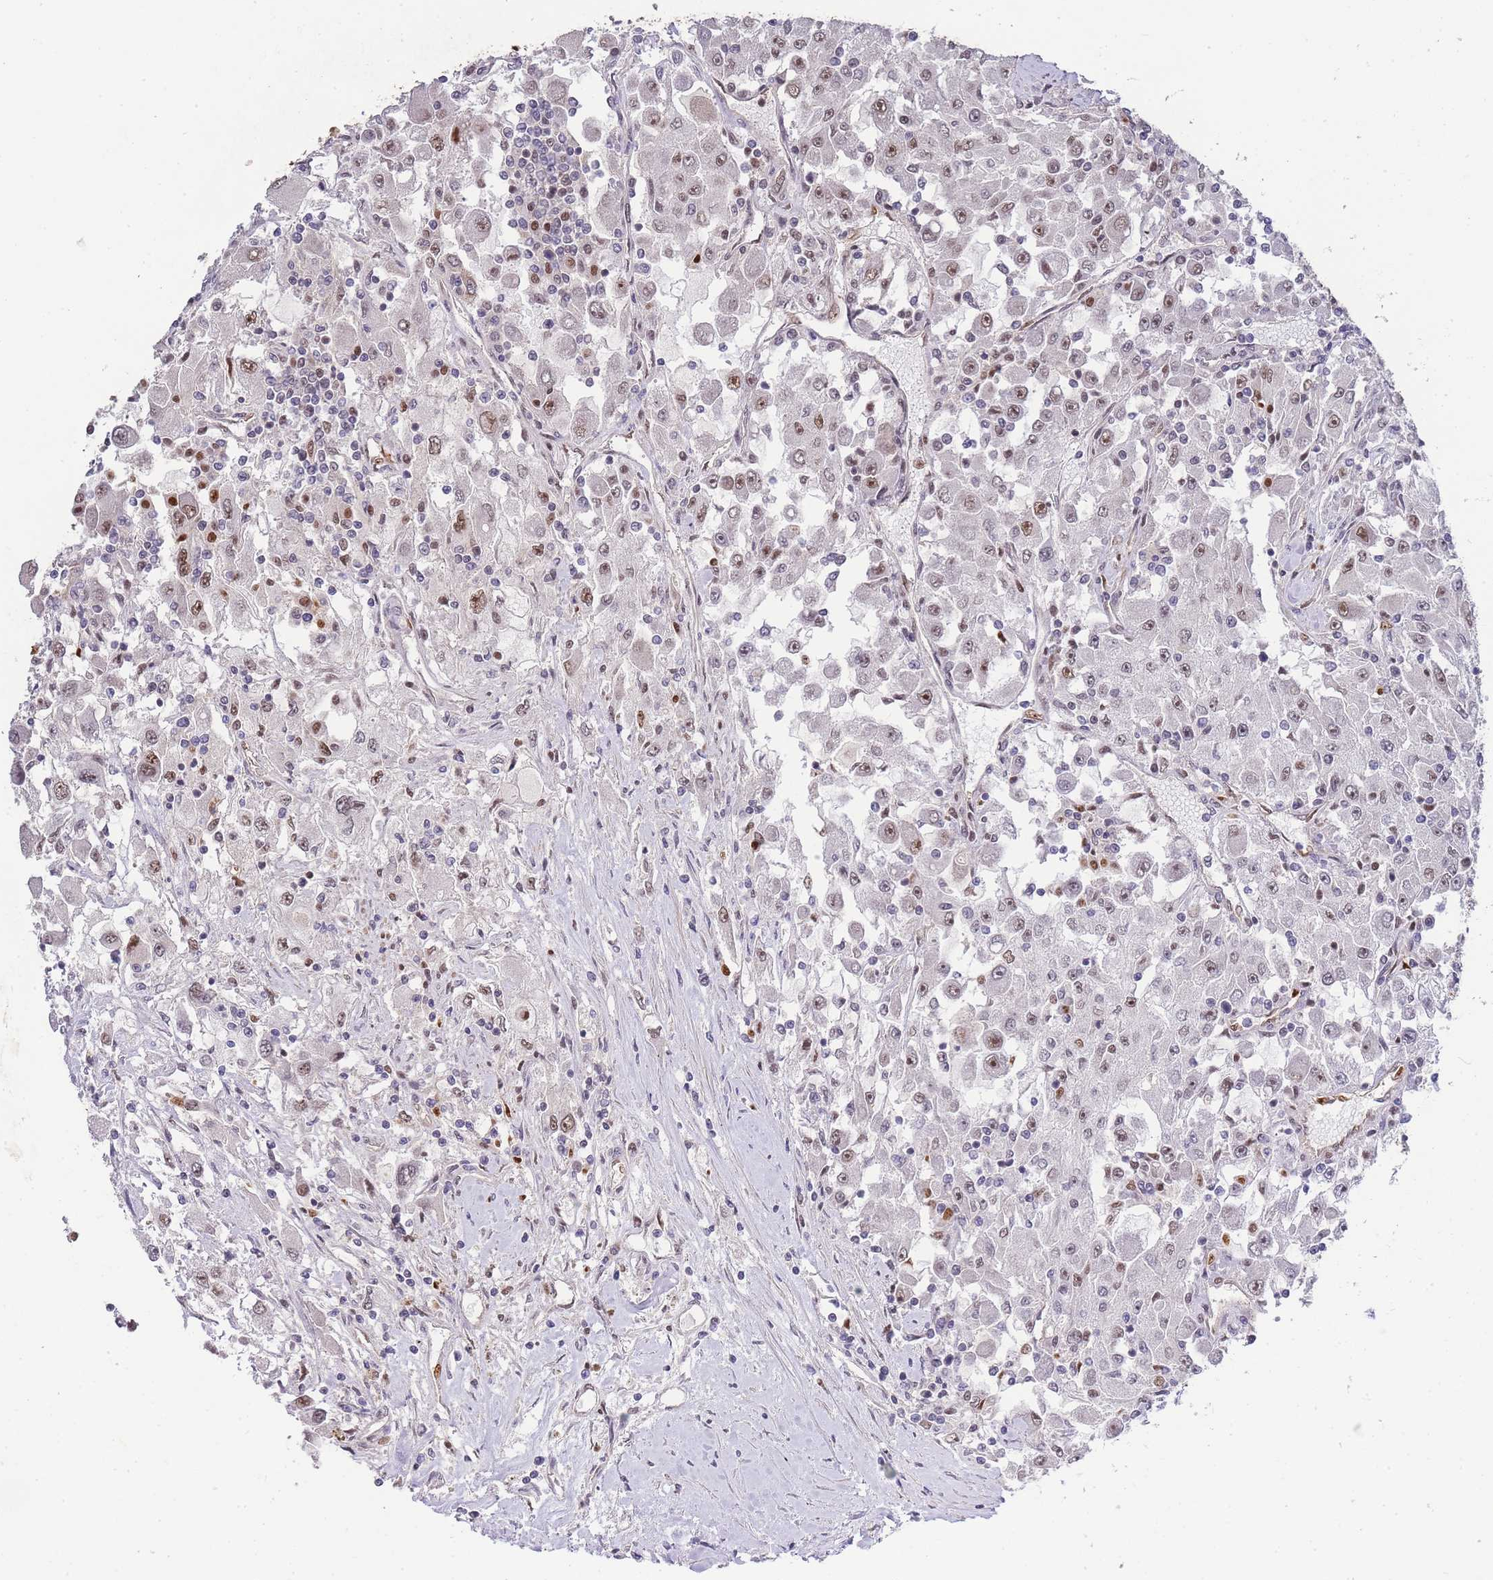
{"staining": {"intensity": "weak", "quantity": "25%-75%", "location": "nuclear"}, "tissue": "renal cancer", "cell_type": "Tumor cells", "image_type": "cancer", "snomed": [{"axis": "morphology", "description": "Adenocarcinoma, NOS"}, {"axis": "topography", "description": "Kidney"}], "caption": "Tumor cells display low levels of weak nuclear expression in about 25%-75% of cells in human adenocarcinoma (renal).", "gene": "PRKDC", "patient": {"sex": "female", "age": 67}}